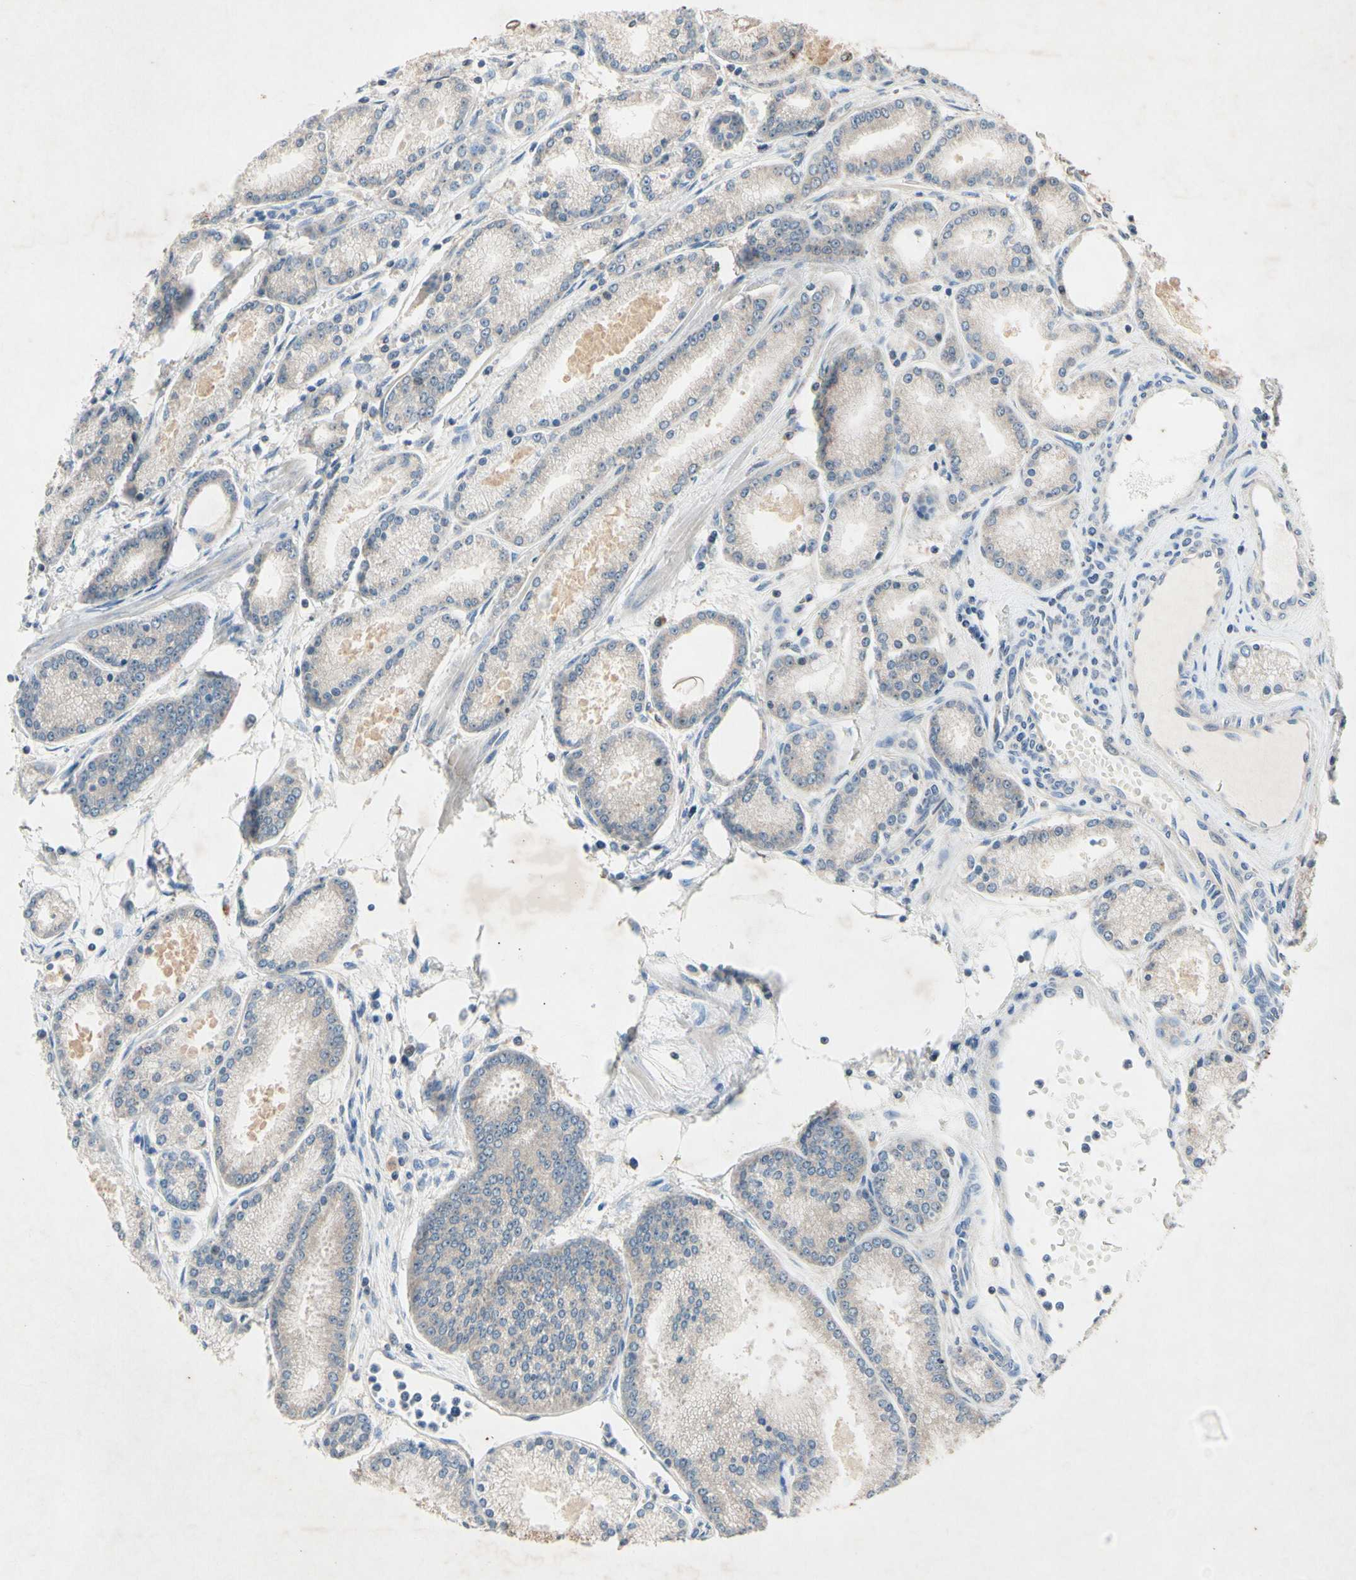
{"staining": {"intensity": "weak", "quantity": ">75%", "location": "cytoplasmic/membranous"}, "tissue": "prostate cancer", "cell_type": "Tumor cells", "image_type": "cancer", "snomed": [{"axis": "morphology", "description": "Adenocarcinoma, High grade"}, {"axis": "topography", "description": "Prostate"}], "caption": "This image exhibits immunohistochemistry (IHC) staining of human prostate cancer (high-grade adenocarcinoma), with low weak cytoplasmic/membranous expression in about >75% of tumor cells.", "gene": "PRDX4", "patient": {"sex": "male", "age": 61}}